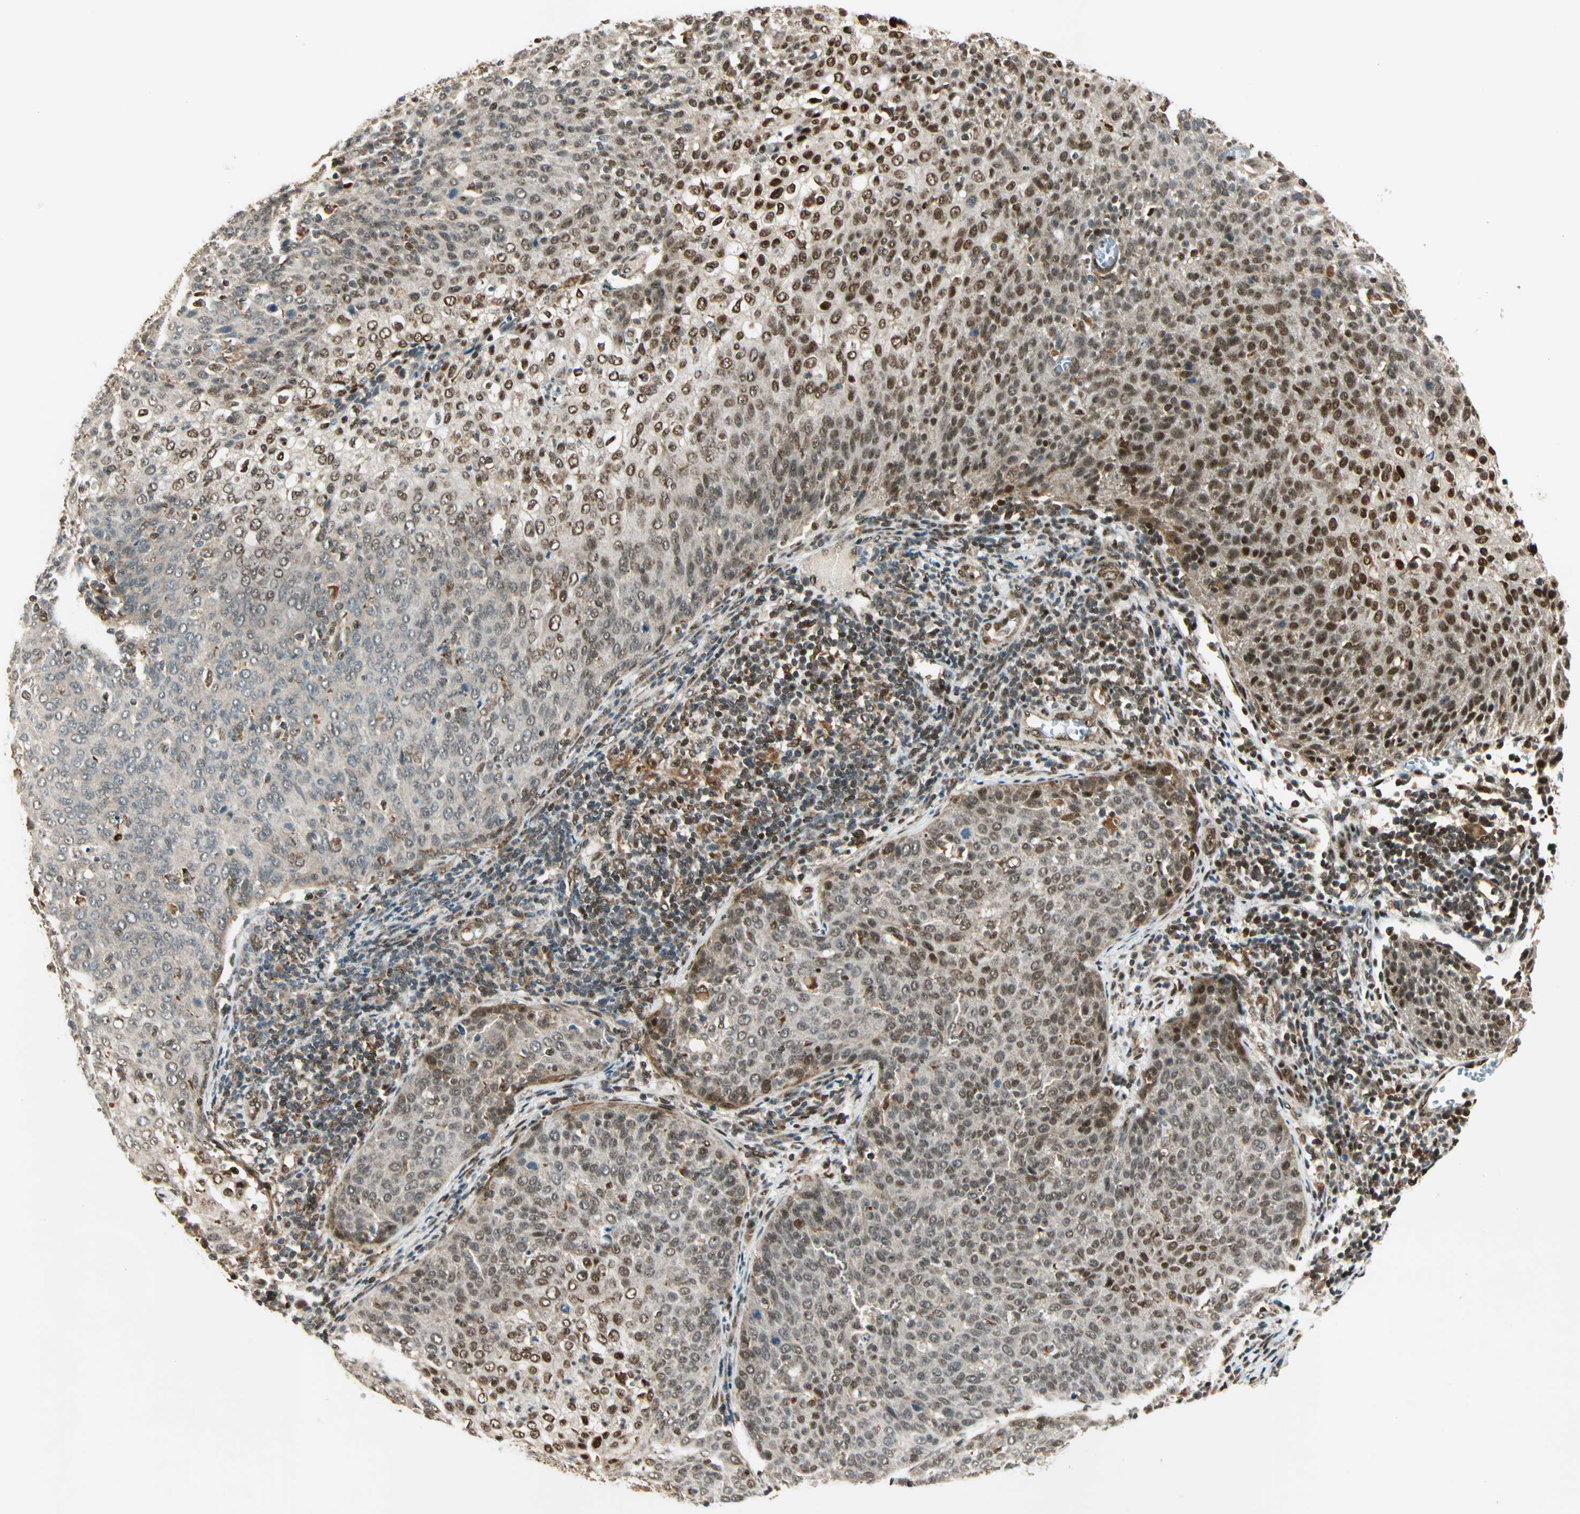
{"staining": {"intensity": "strong", "quantity": ">75%", "location": "cytoplasmic/membranous,nuclear"}, "tissue": "cervical cancer", "cell_type": "Tumor cells", "image_type": "cancer", "snomed": [{"axis": "morphology", "description": "Squamous cell carcinoma, NOS"}, {"axis": "topography", "description": "Cervix"}], "caption": "A brown stain shows strong cytoplasmic/membranous and nuclear positivity of a protein in human cervical squamous cell carcinoma tumor cells.", "gene": "PNPLA6", "patient": {"sex": "female", "age": 38}}